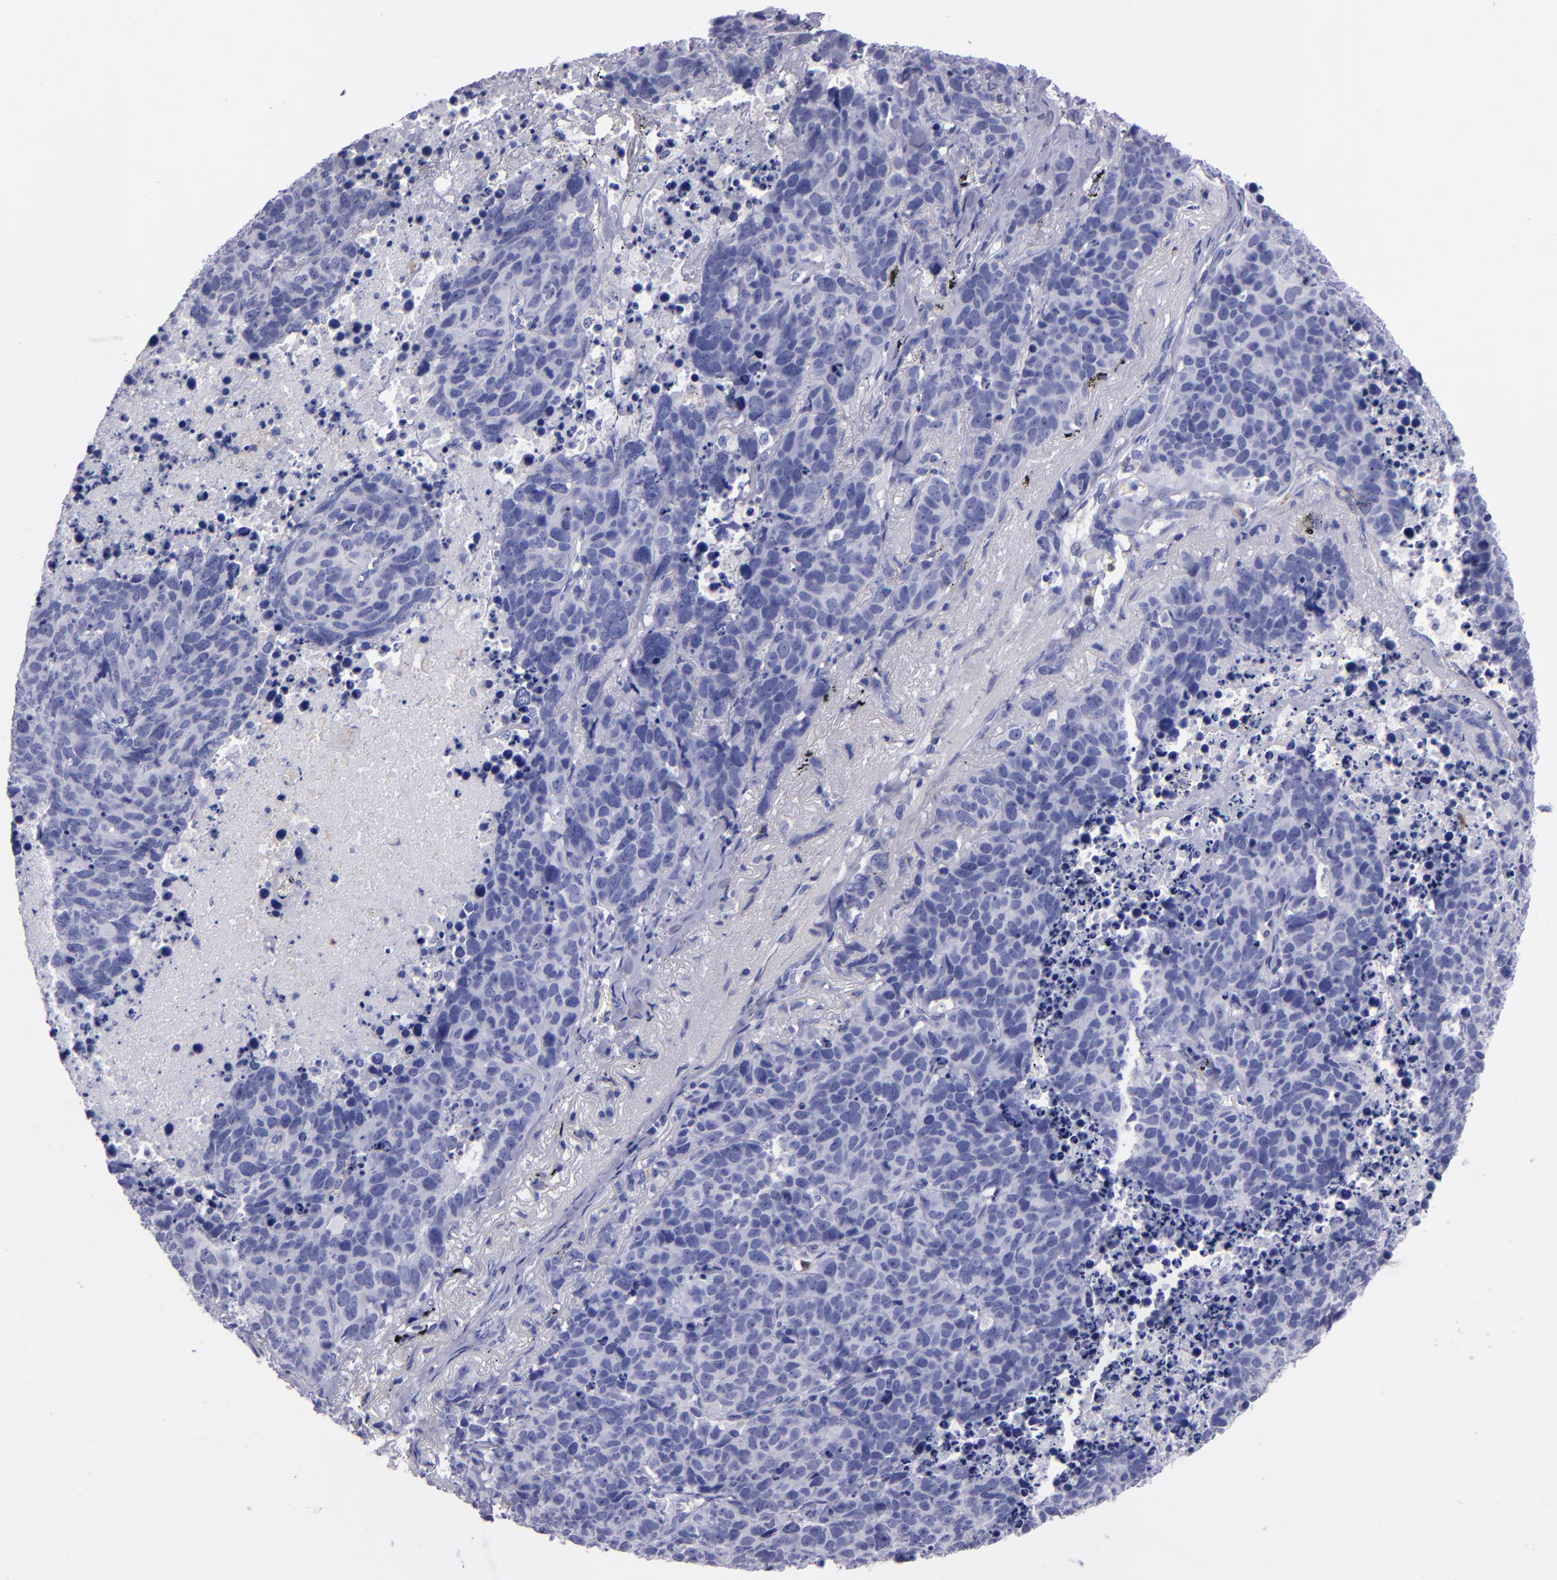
{"staining": {"intensity": "negative", "quantity": "none", "location": "none"}, "tissue": "lung cancer", "cell_type": "Tumor cells", "image_type": "cancer", "snomed": [{"axis": "morphology", "description": "Carcinoid, malignant, NOS"}, {"axis": "topography", "description": "Lung"}], "caption": "Lung carcinoid (malignant) was stained to show a protein in brown. There is no significant staining in tumor cells.", "gene": "CR1", "patient": {"sex": "male", "age": 60}}